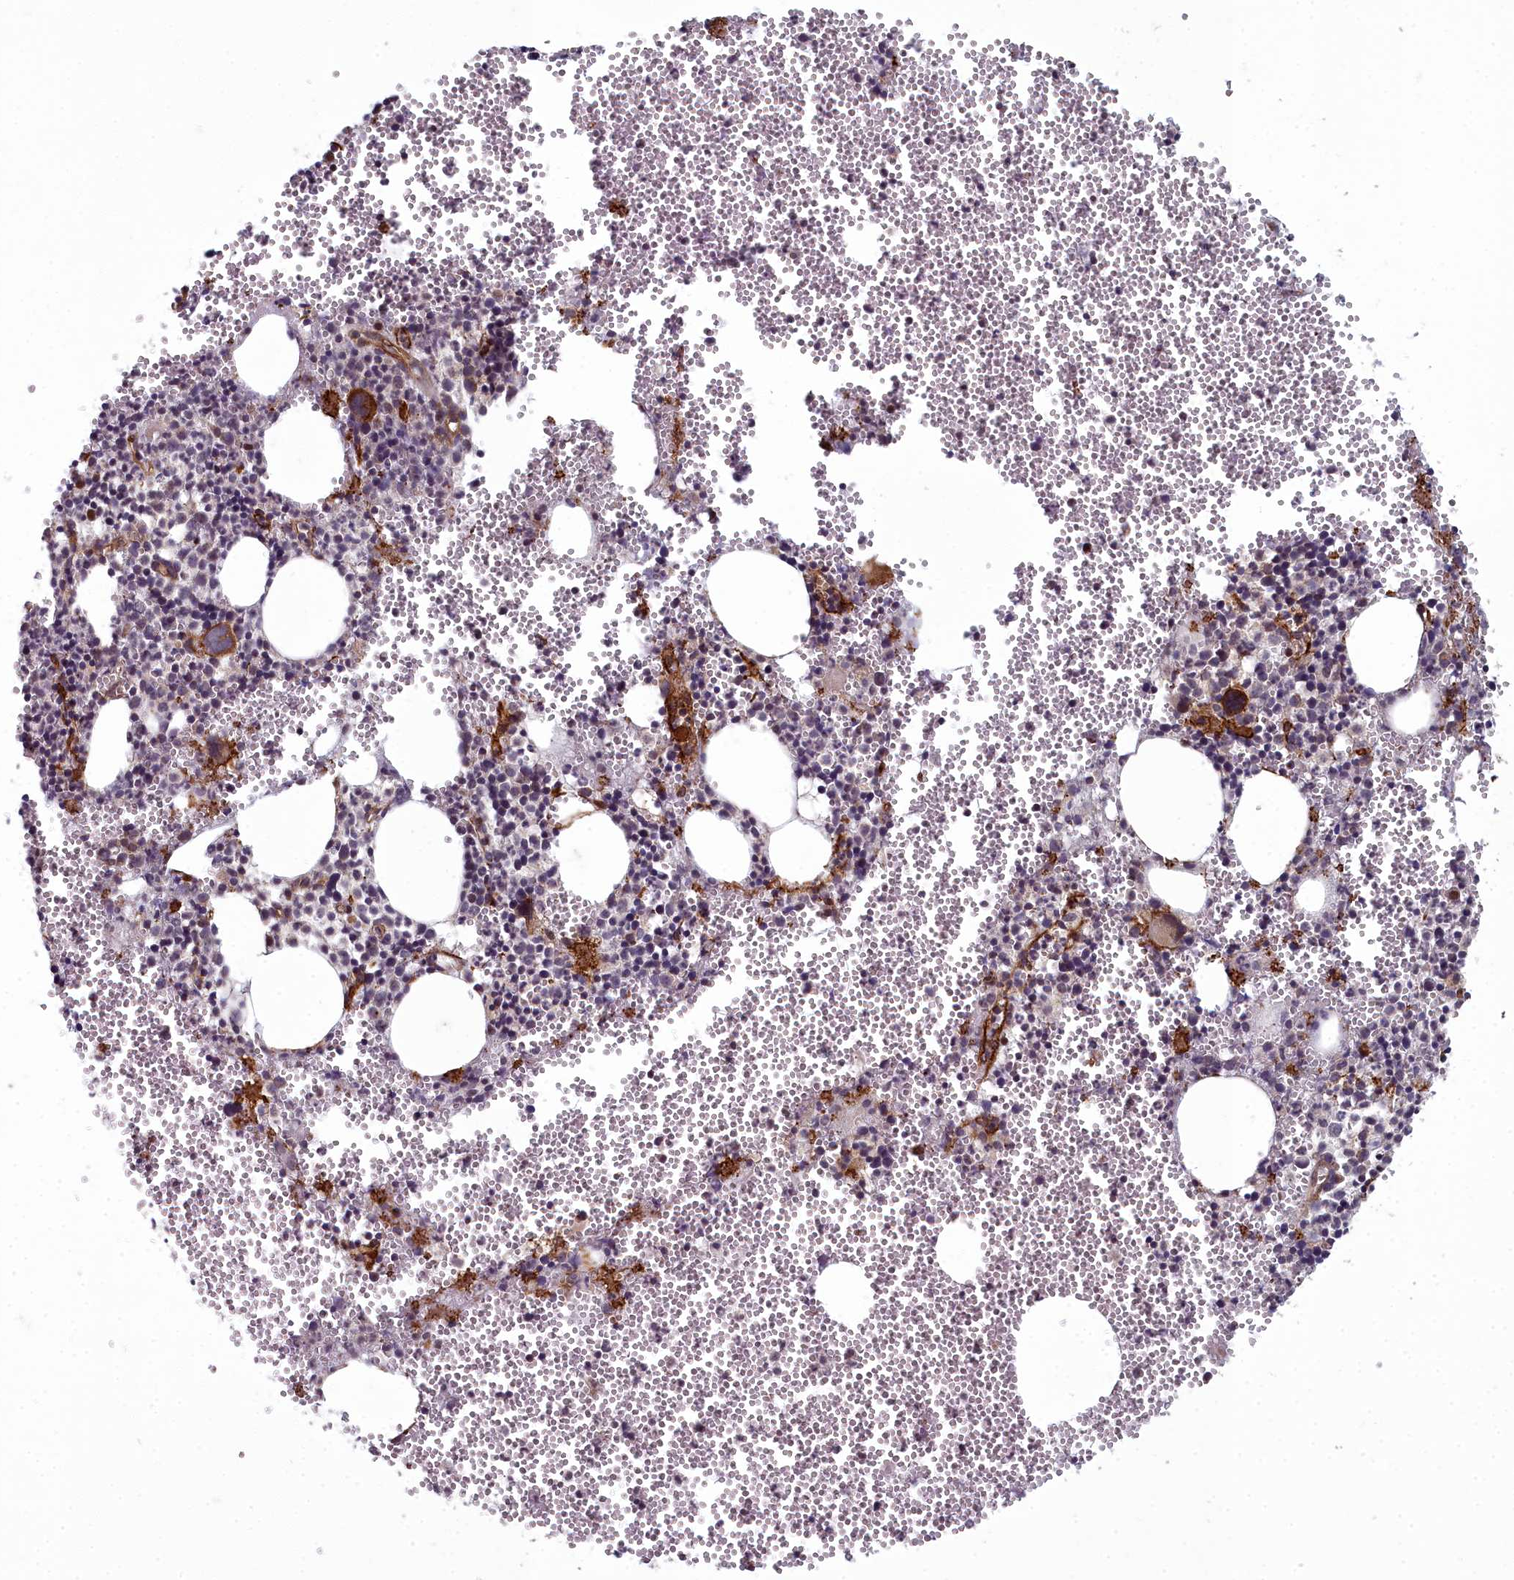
{"staining": {"intensity": "strong", "quantity": "<25%", "location": "cytoplasmic/membranous"}, "tissue": "bone marrow", "cell_type": "Hematopoietic cells", "image_type": "normal", "snomed": [{"axis": "morphology", "description": "Normal tissue, NOS"}, {"axis": "topography", "description": "Bone marrow"}], "caption": "Protein analysis of benign bone marrow reveals strong cytoplasmic/membranous staining in approximately <25% of hematopoietic cells. Using DAB (3,3'-diaminobenzidine) (brown) and hematoxylin (blue) stains, captured at high magnification using brightfield microscopy.", "gene": "TSPYL4", "patient": {"sex": "female", "age": 77}}